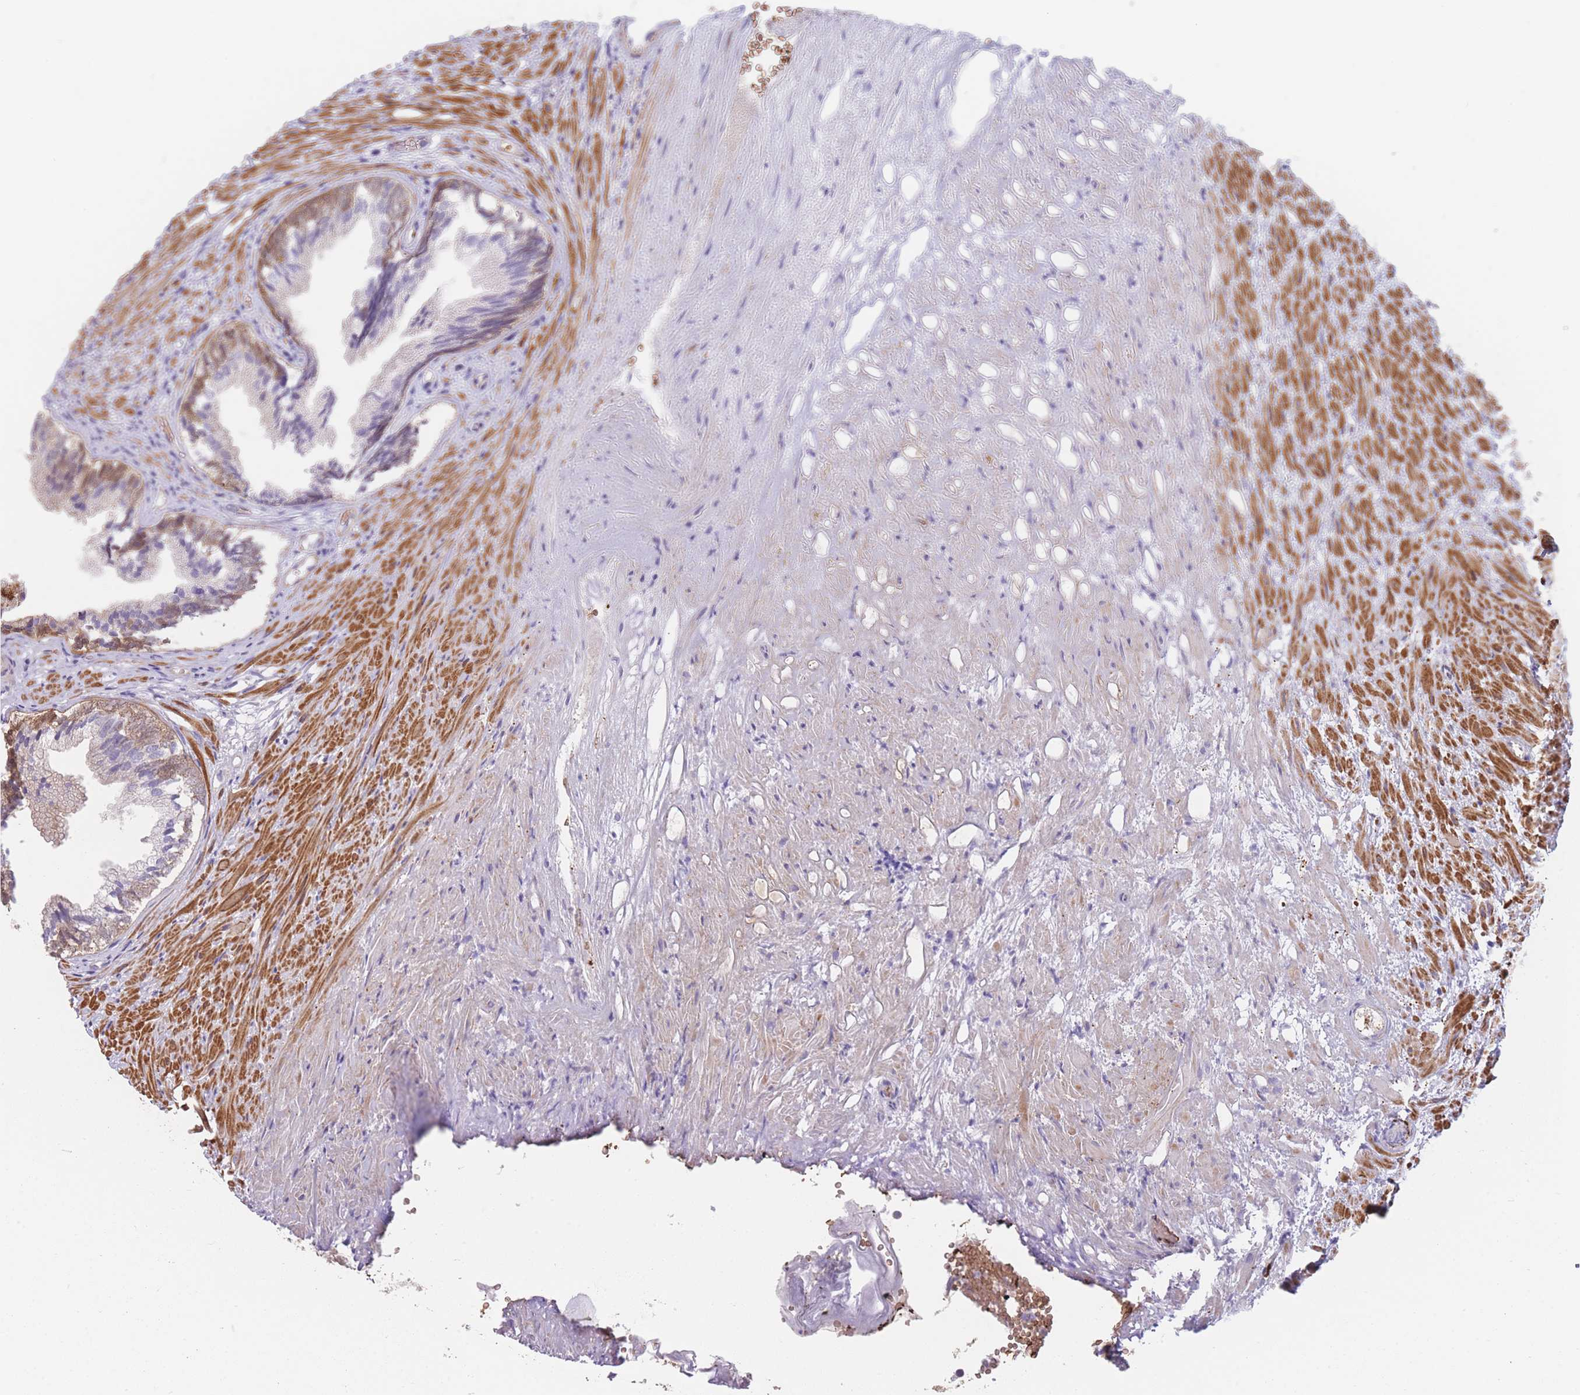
{"staining": {"intensity": "moderate", "quantity": "<25%", "location": "cytoplasmic/membranous"}, "tissue": "prostate", "cell_type": "Glandular cells", "image_type": "normal", "snomed": [{"axis": "morphology", "description": "Normal tissue, NOS"}, {"axis": "topography", "description": "Prostate"}], "caption": "Glandular cells show low levels of moderate cytoplasmic/membranous staining in about <25% of cells in benign human prostate. (brown staining indicates protein expression, while blue staining denotes nuclei).", "gene": "SMPD4", "patient": {"sex": "male", "age": 76}}